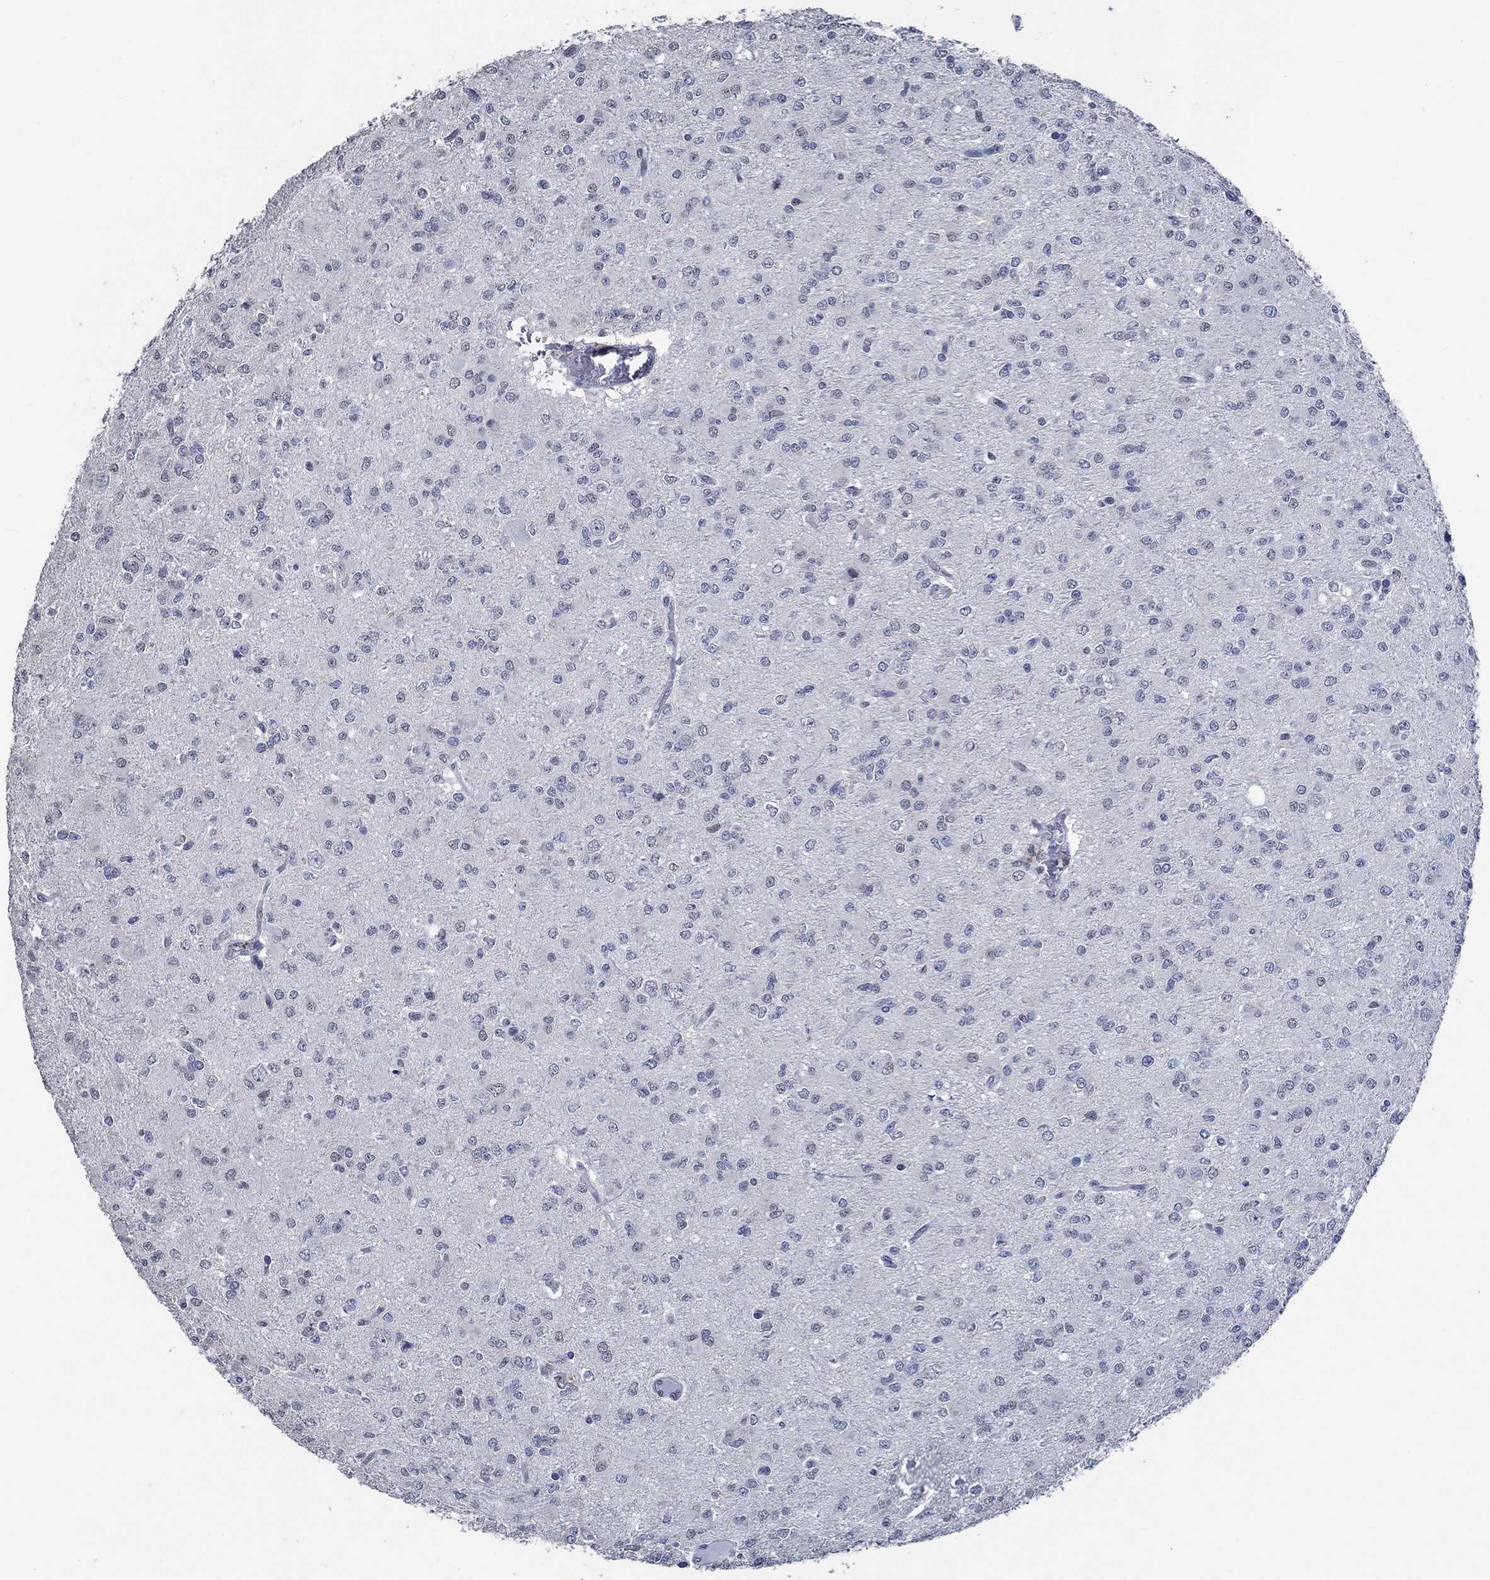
{"staining": {"intensity": "negative", "quantity": "none", "location": "none"}, "tissue": "glioma", "cell_type": "Tumor cells", "image_type": "cancer", "snomed": [{"axis": "morphology", "description": "Glioma, malignant, Low grade"}, {"axis": "topography", "description": "Brain"}], "caption": "The immunohistochemistry photomicrograph has no significant staining in tumor cells of glioma tissue. (DAB (3,3'-diaminobenzidine) immunohistochemistry, high magnification).", "gene": "OBSCN", "patient": {"sex": "male", "age": 27}}